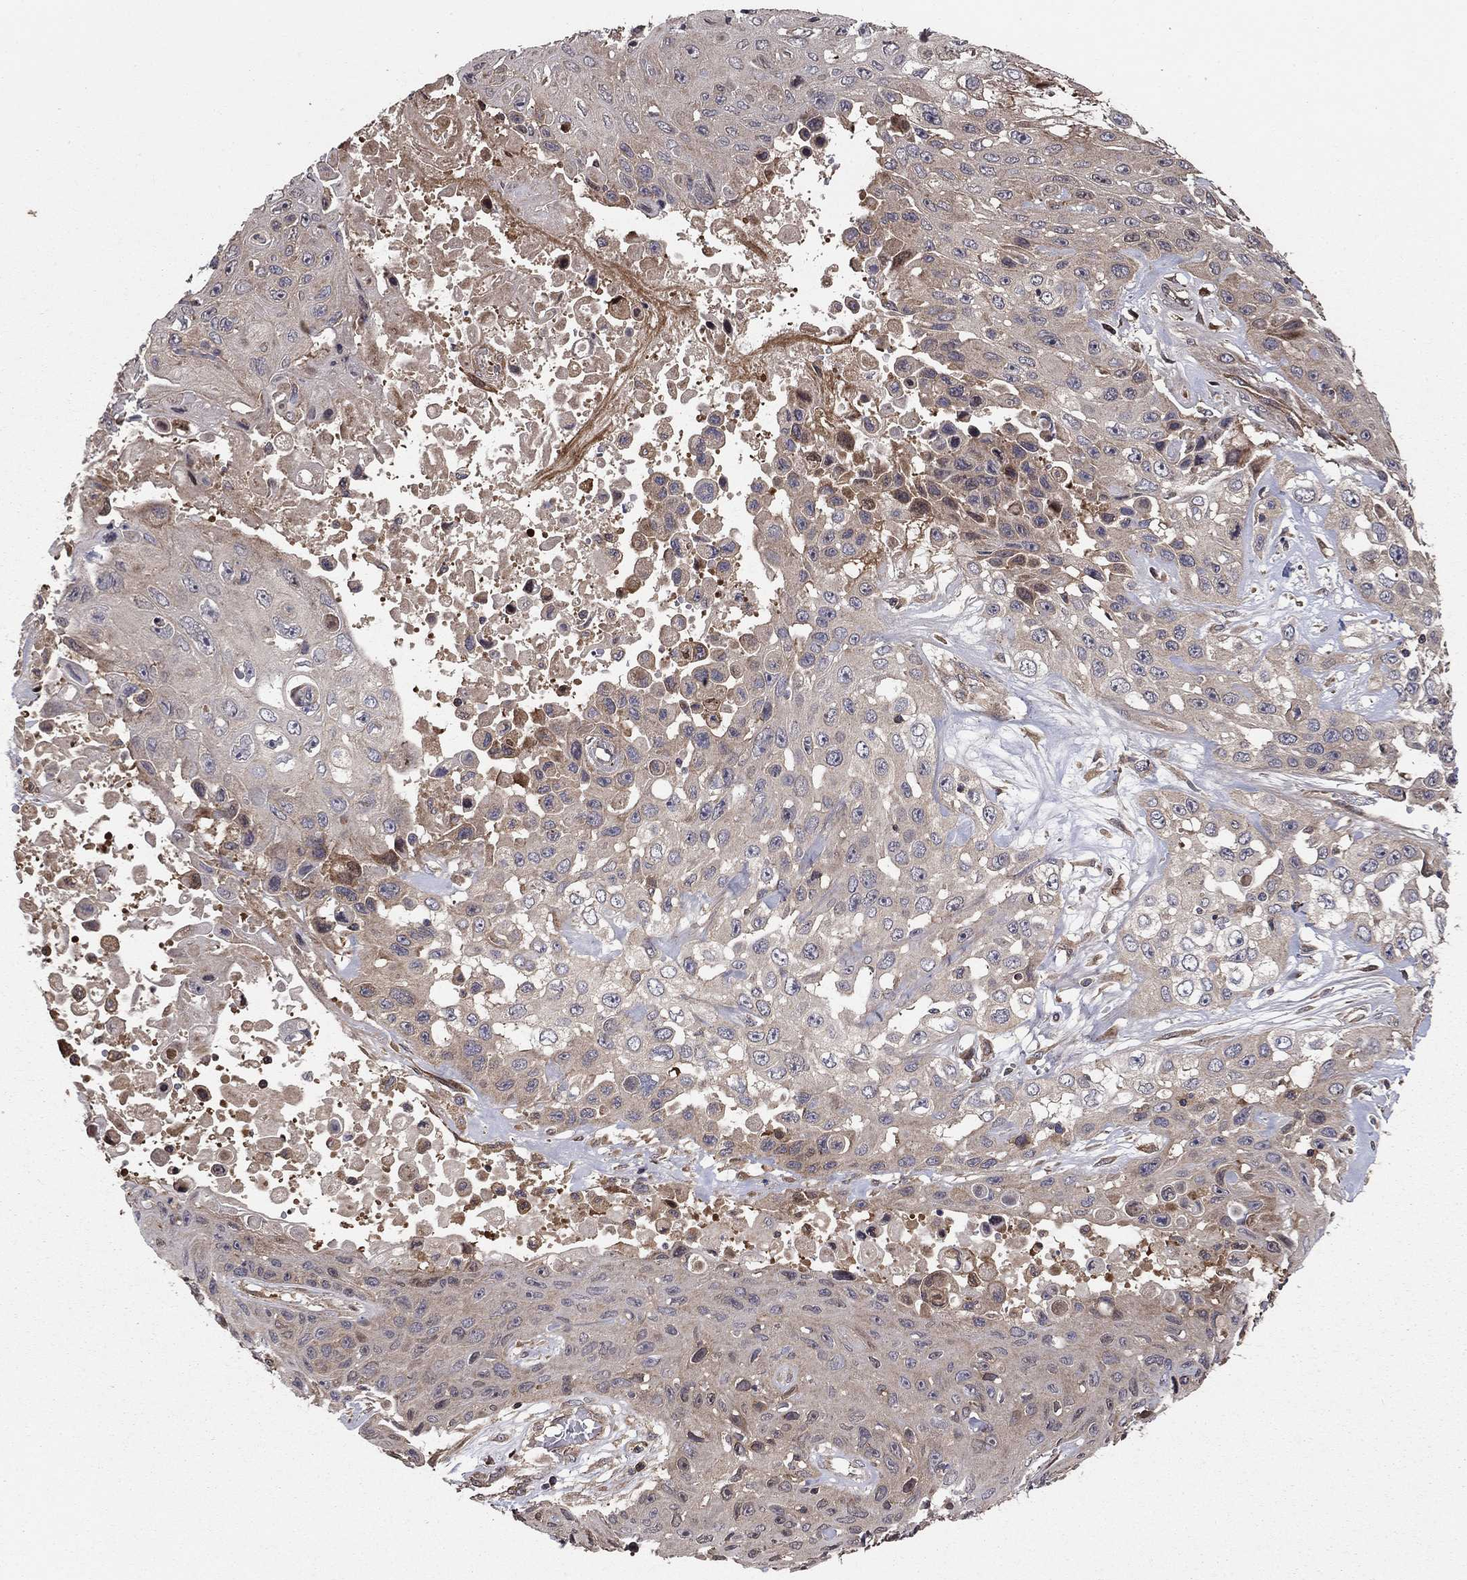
{"staining": {"intensity": "moderate", "quantity": "<25%", "location": "cytoplasmic/membranous"}, "tissue": "skin cancer", "cell_type": "Tumor cells", "image_type": "cancer", "snomed": [{"axis": "morphology", "description": "Squamous cell carcinoma, NOS"}, {"axis": "topography", "description": "Skin"}], "caption": "Squamous cell carcinoma (skin) stained for a protein (brown) displays moderate cytoplasmic/membranous positive staining in approximately <25% of tumor cells.", "gene": "BABAM2", "patient": {"sex": "male", "age": 82}}